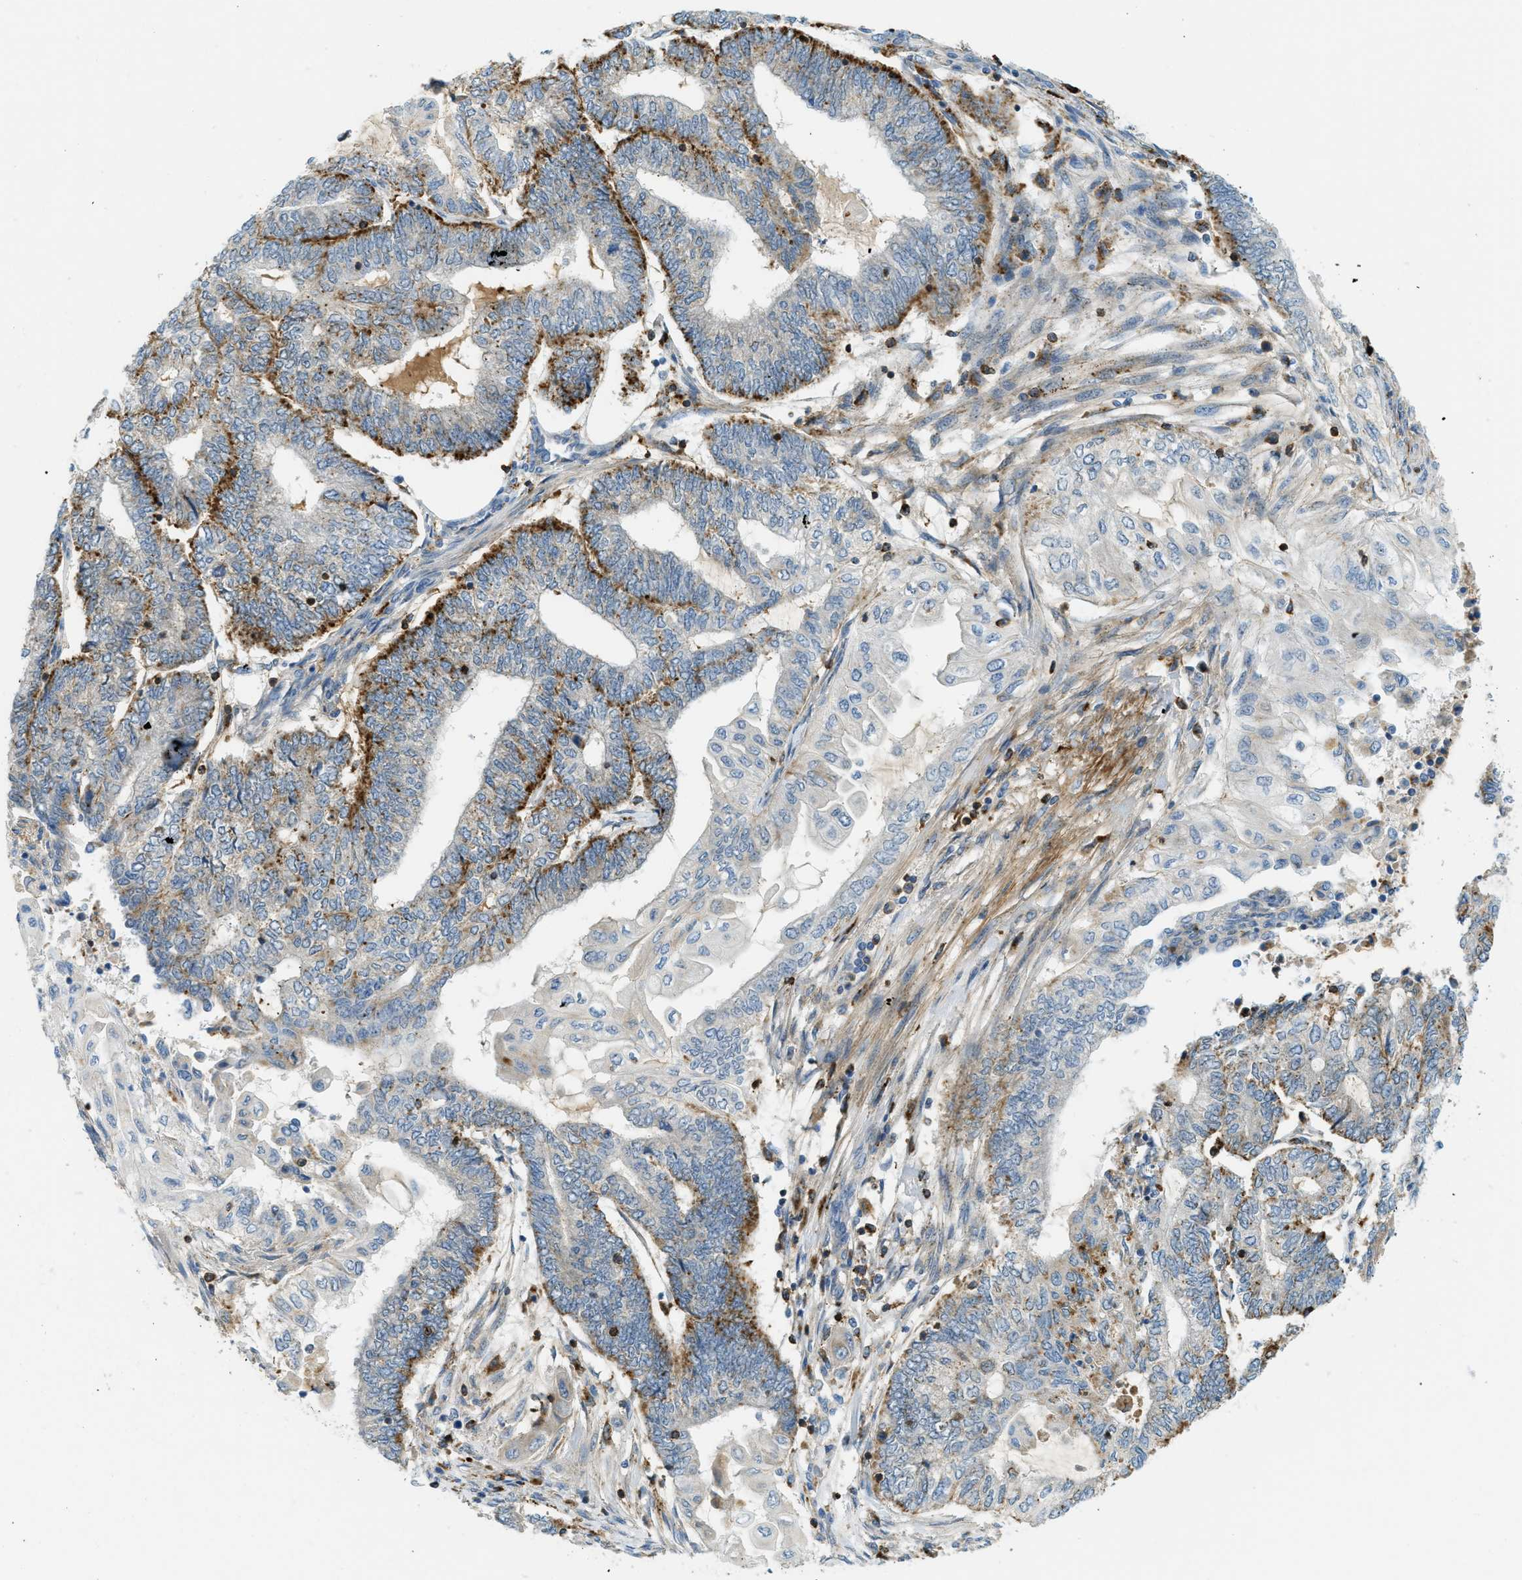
{"staining": {"intensity": "strong", "quantity": "25%-75%", "location": "cytoplasmic/membranous"}, "tissue": "endometrial cancer", "cell_type": "Tumor cells", "image_type": "cancer", "snomed": [{"axis": "morphology", "description": "Adenocarcinoma, NOS"}, {"axis": "topography", "description": "Uterus"}, {"axis": "topography", "description": "Endometrium"}], "caption": "Endometrial adenocarcinoma stained for a protein (brown) exhibits strong cytoplasmic/membranous positive expression in about 25%-75% of tumor cells.", "gene": "PLBD2", "patient": {"sex": "female", "age": 70}}